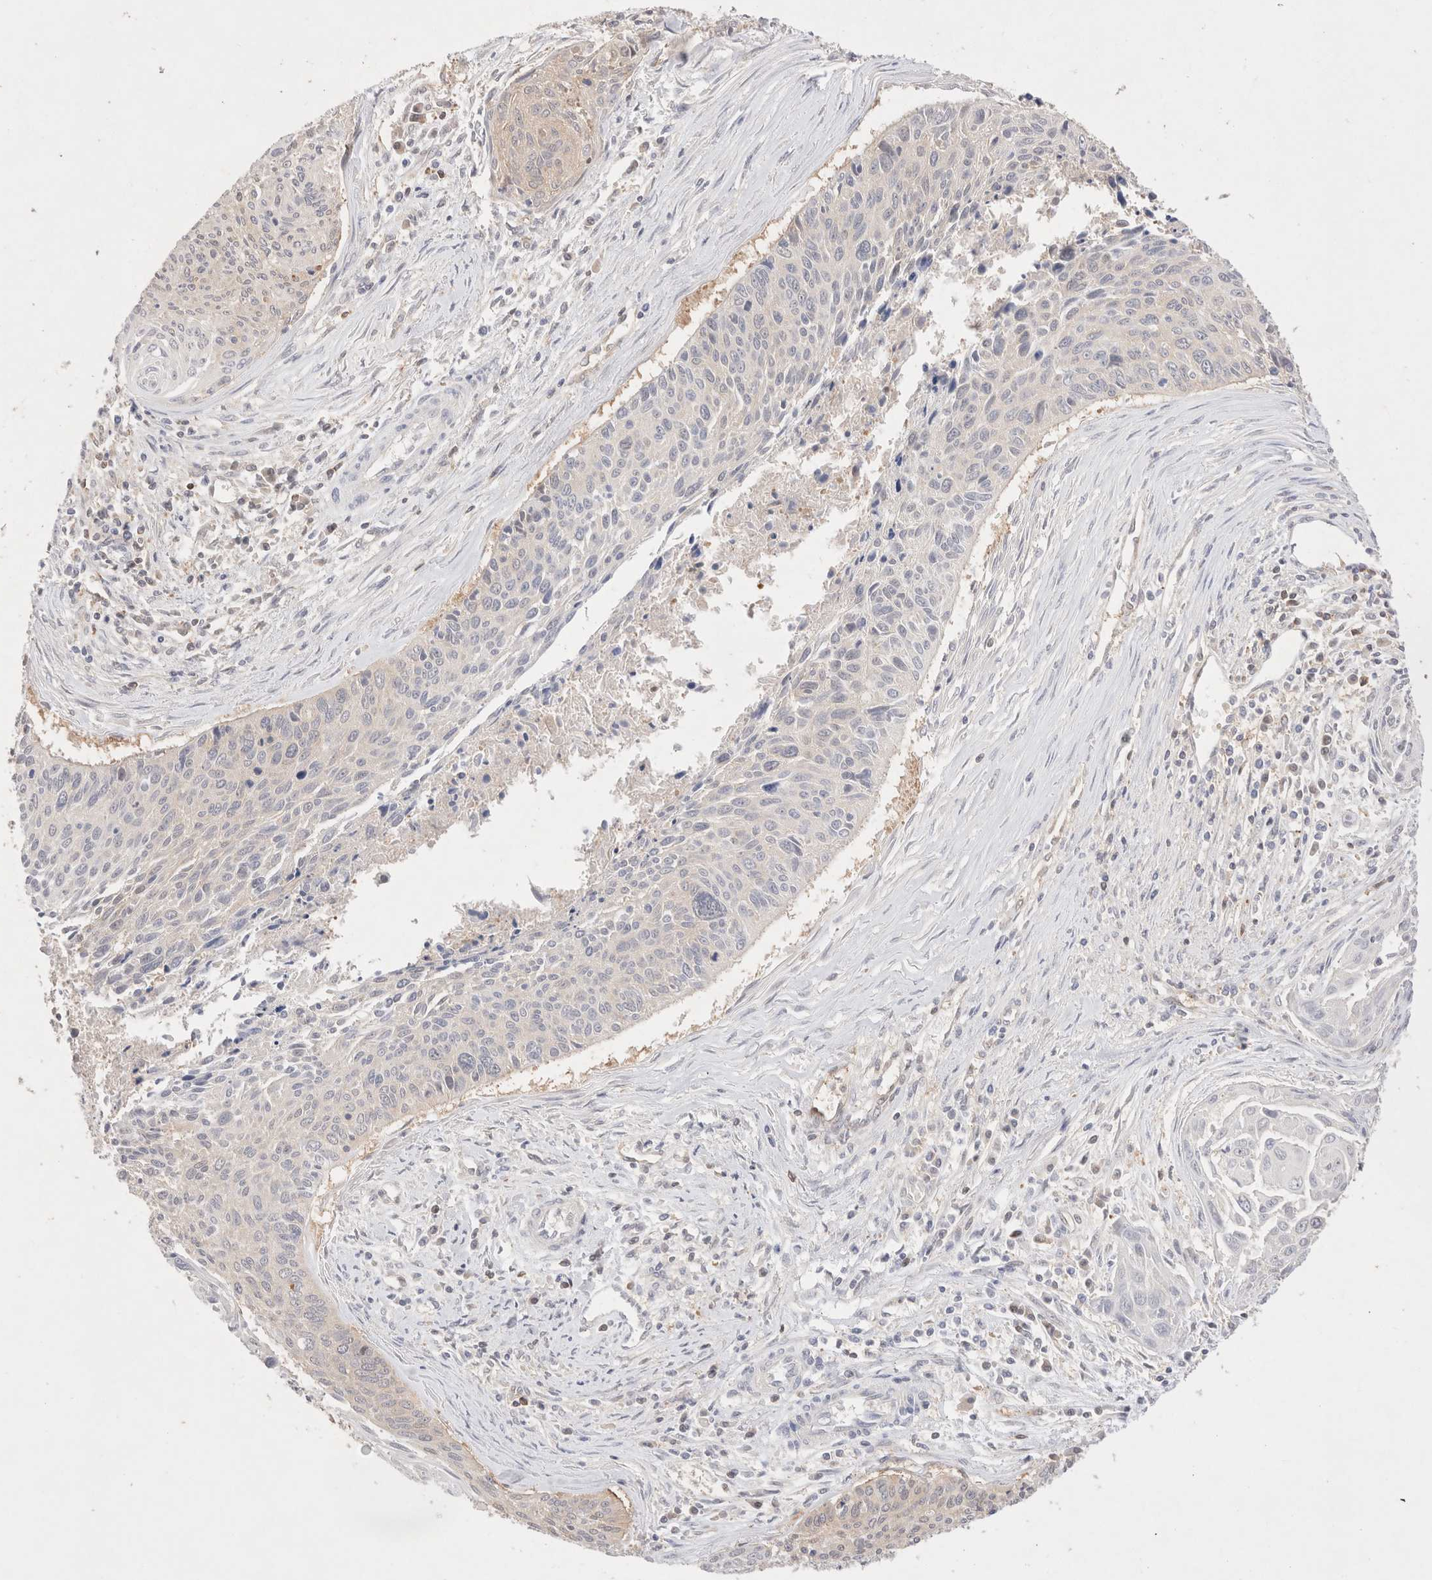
{"staining": {"intensity": "weak", "quantity": "<25%", "location": "cytoplasmic/membranous"}, "tissue": "cervical cancer", "cell_type": "Tumor cells", "image_type": "cancer", "snomed": [{"axis": "morphology", "description": "Squamous cell carcinoma, NOS"}, {"axis": "topography", "description": "Cervix"}], "caption": "The micrograph exhibits no significant staining in tumor cells of squamous cell carcinoma (cervical).", "gene": "STARD10", "patient": {"sex": "female", "age": 55}}